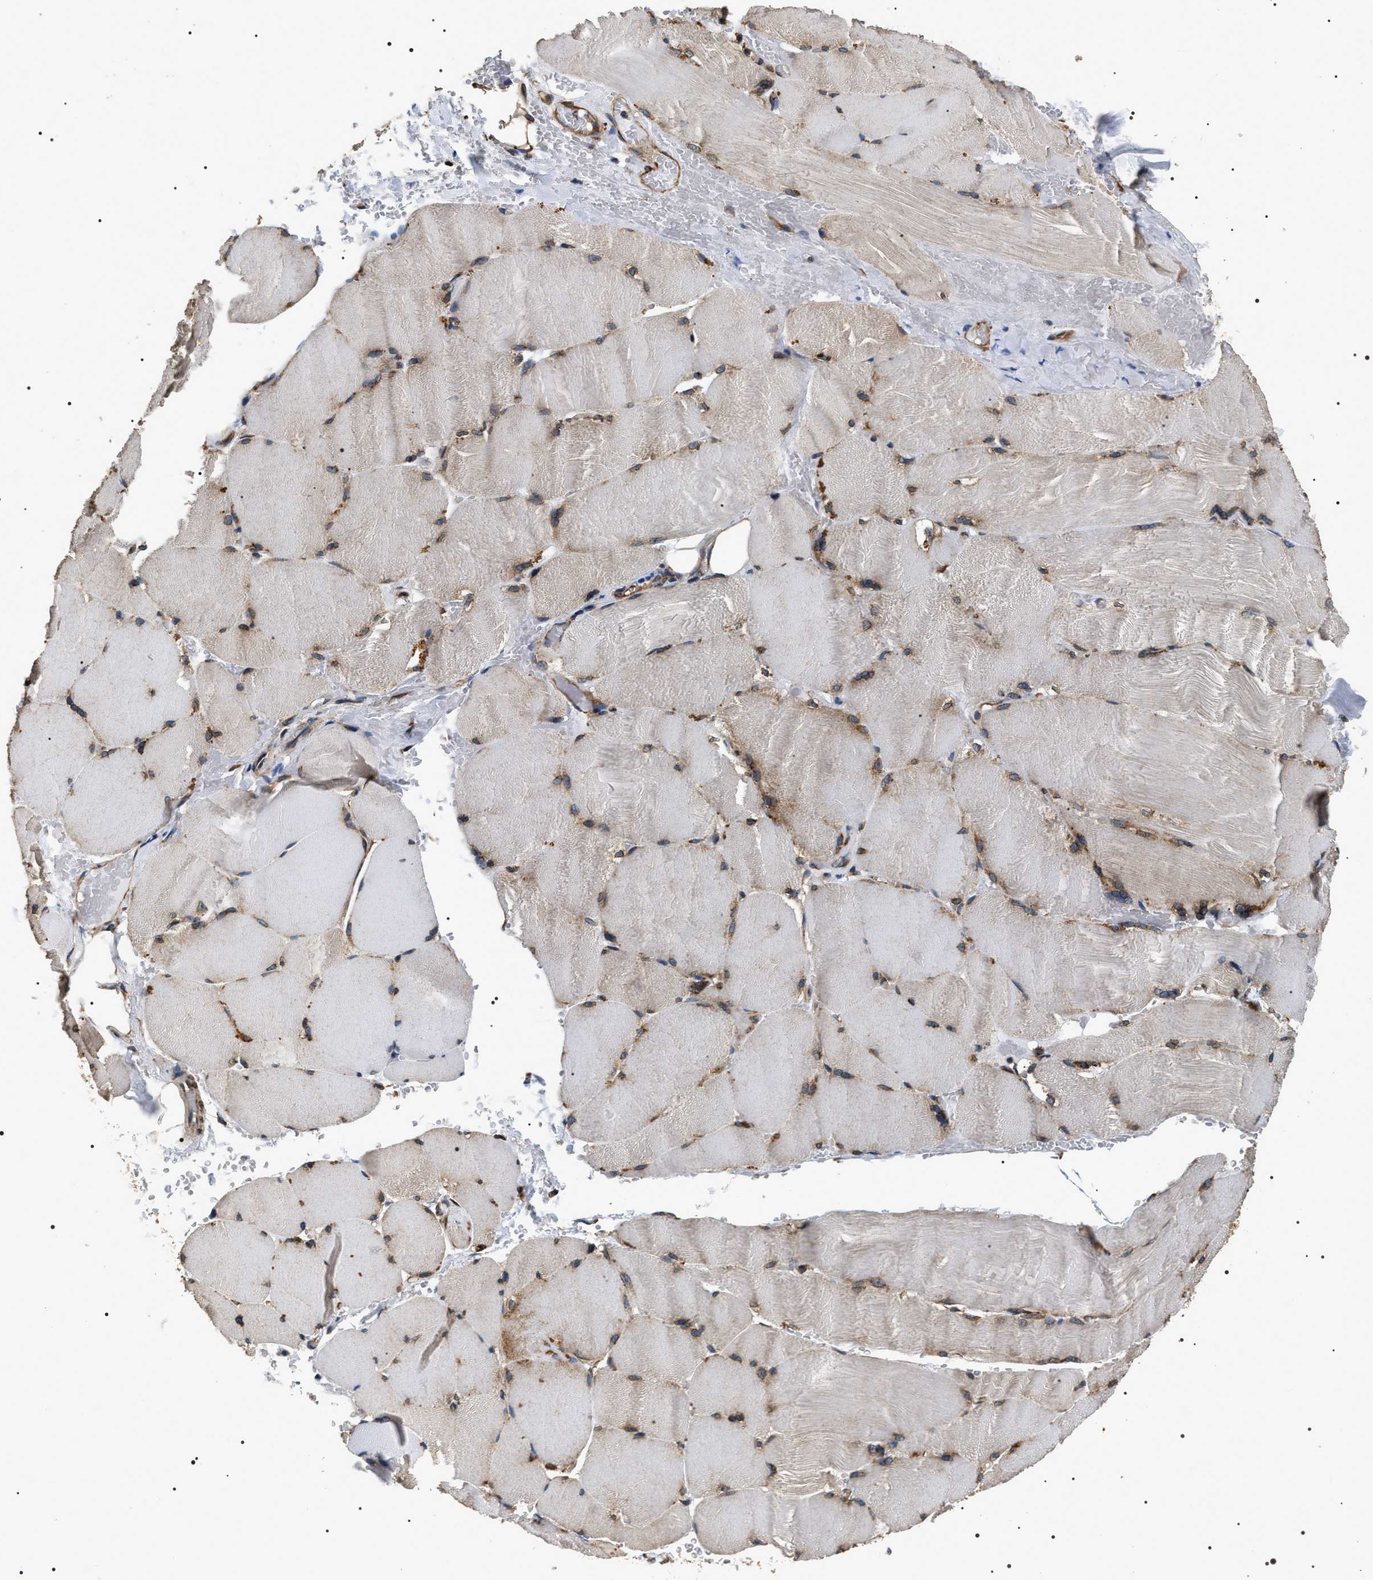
{"staining": {"intensity": "moderate", "quantity": "25%-75%", "location": "cytoplasmic/membranous"}, "tissue": "skeletal muscle", "cell_type": "Myocytes", "image_type": "normal", "snomed": [{"axis": "morphology", "description": "Normal tissue, NOS"}, {"axis": "topography", "description": "Skin"}, {"axis": "topography", "description": "Skeletal muscle"}], "caption": "High-power microscopy captured an immunohistochemistry micrograph of benign skeletal muscle, revealing moderate cytoplasmic/membranous staining in approximately 25%-75% of myocytes. The protein is stained brown, and the nuclei are stained in blue (DAB (3,3'-diaminobenzidine) IHC with brightfield microscopy, high magnification).", "gene": "KTN1", "patient": {"sex": "male", "age": 83}}